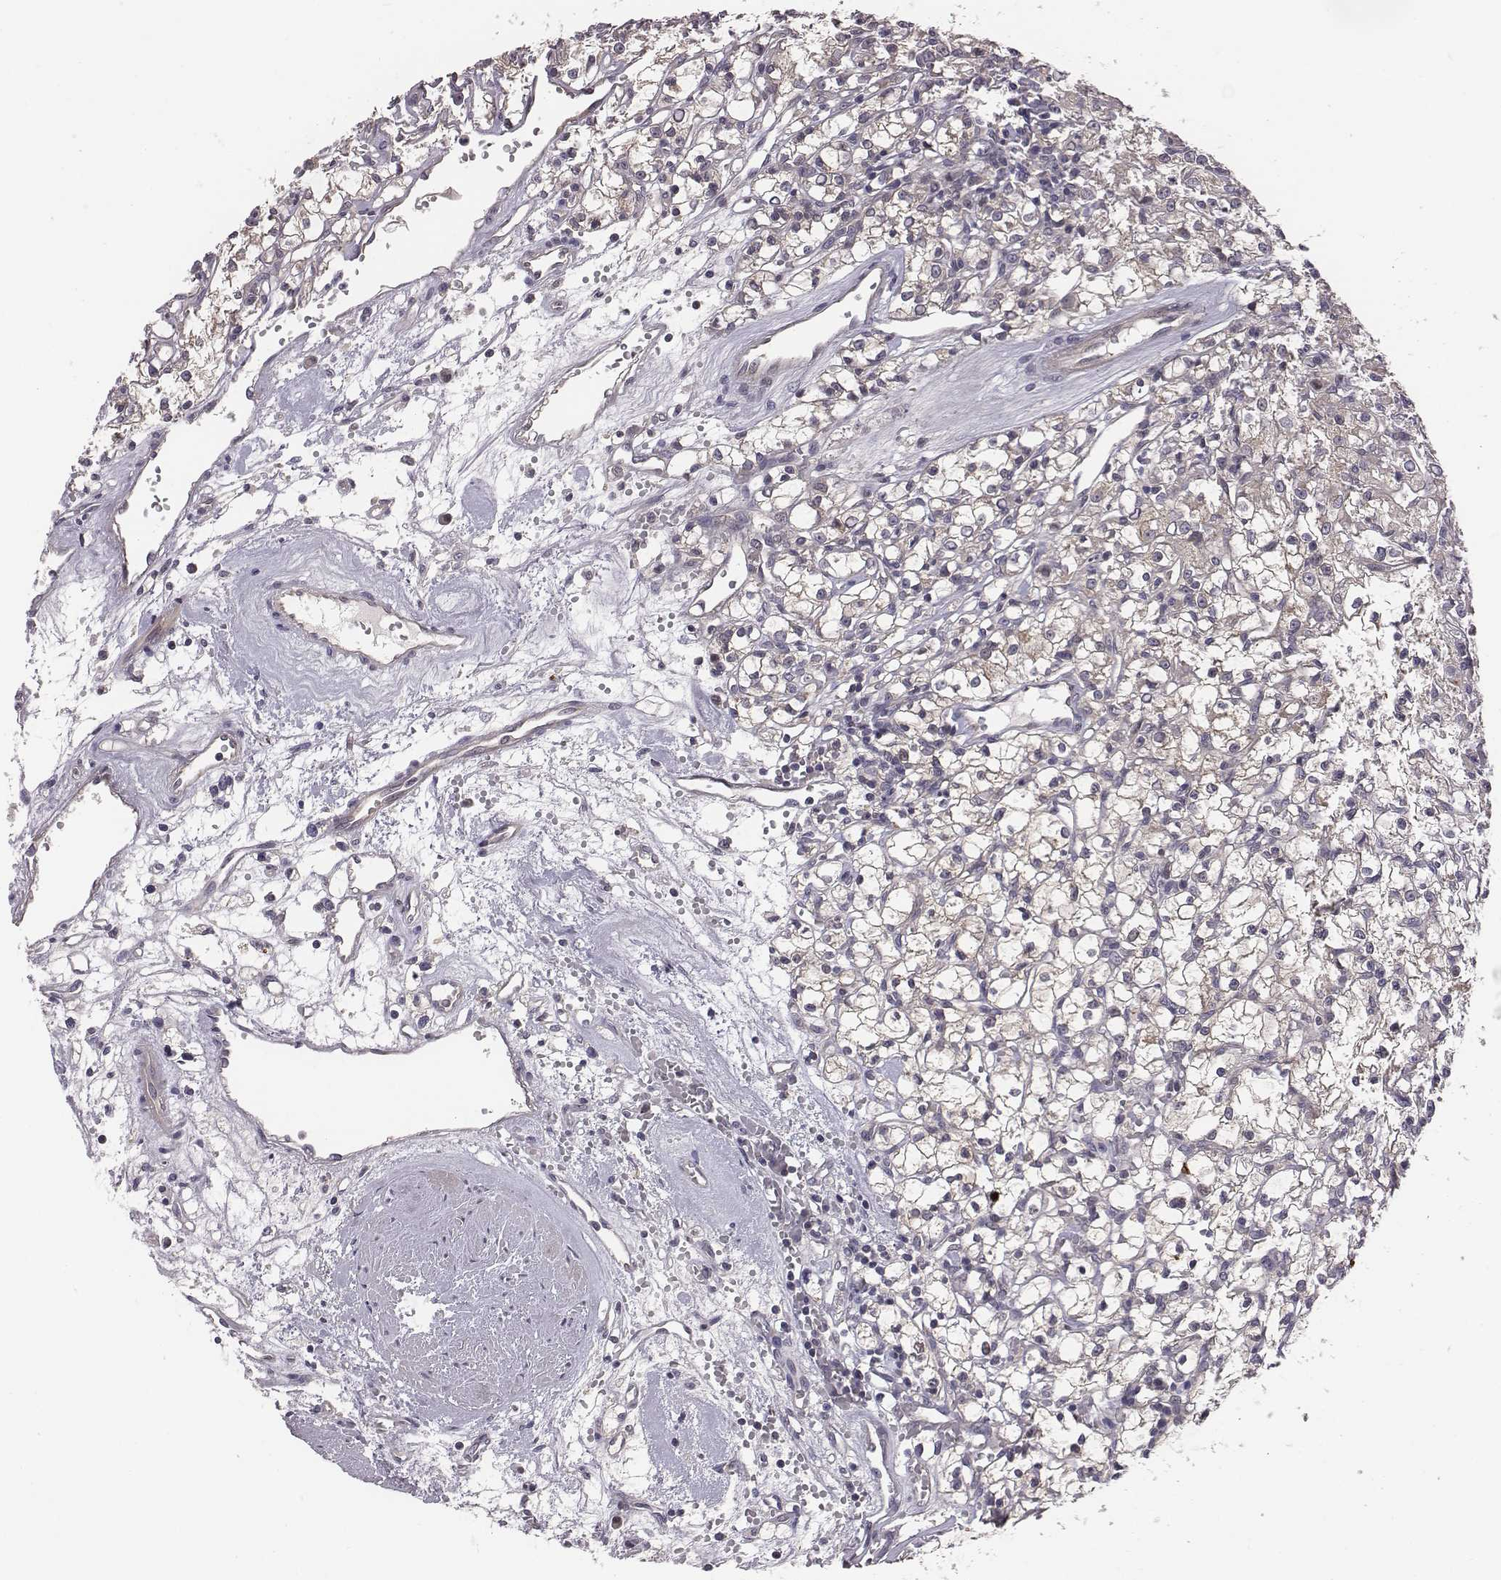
{"staining": {"intensity": "negative", "quantity": "none", "location": "none"}, "tissue": "renal cancer", "cell_type": "Tumor cells", "image_type": "cancer", "snomed": [{"axis": "morphology", "description": "Adenocarcinoma, NOS"}, {"axis": "topography", "description": "Kidney"}], "caption": "There is no significant staining in tumor cells of renal adenocarcinoma.", "gene": "SMURF2", "patient": {"sex": "female", "age": 59}}